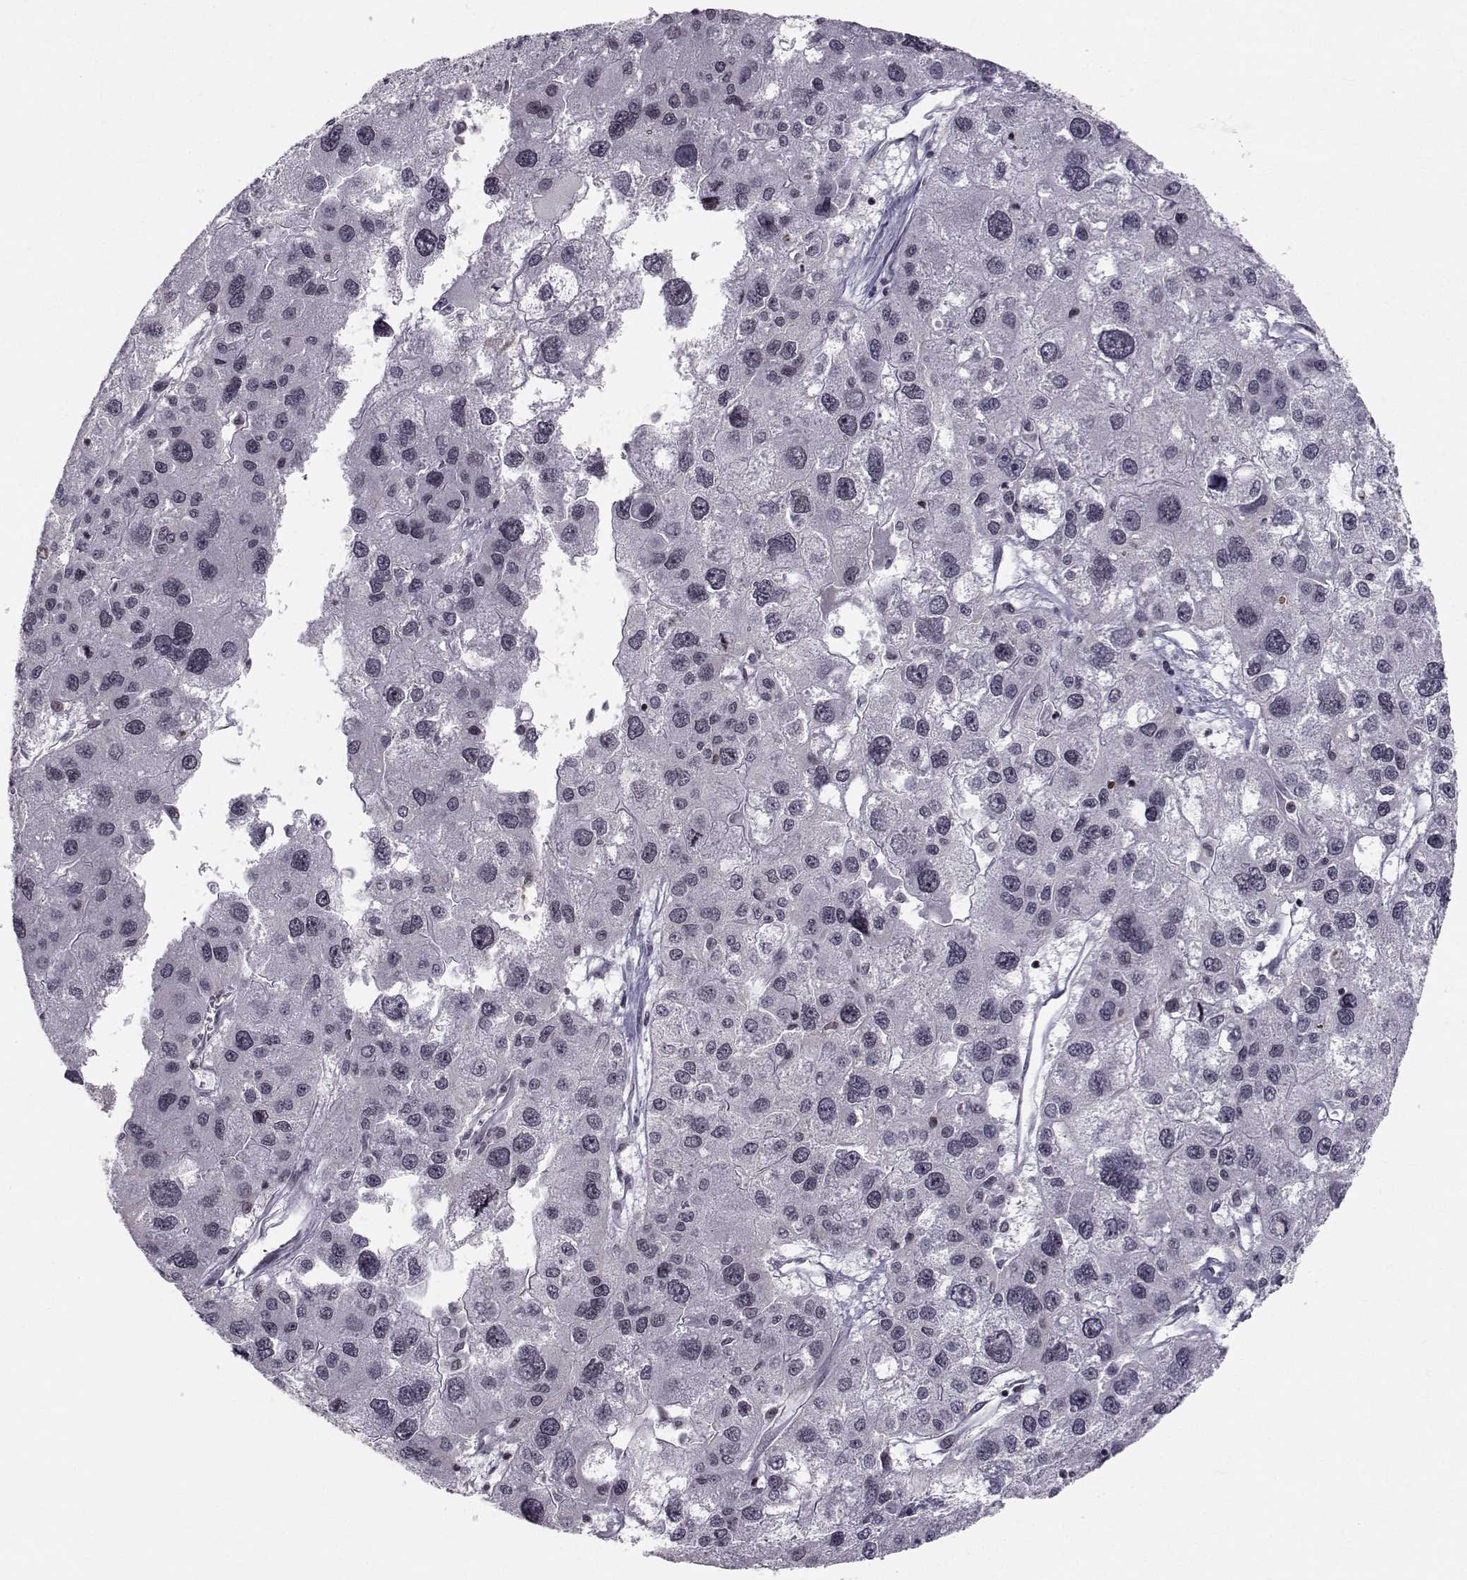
{"staining": {"intensity": "negative", "quantity": "none", "location": "none"}, "tissue": "liver cancer", "cell_type": "Tumor cells", "image_type": "cancer", "snomed": [{"axis": "morphology", "description": "Carcinoma, Hepatocellular, NOS"}, {"axis": "topography", "description": "Liver"}], "caption": "High power microscopy histopathology image of an immunohistochemistry (IHC) photomicrograph of liver cancer (hepatocellular carcinoma), revealing no significant staining in tumor cells.", "gene": "MARCHF4", "patient": {"sex": "male", "age": 73}}